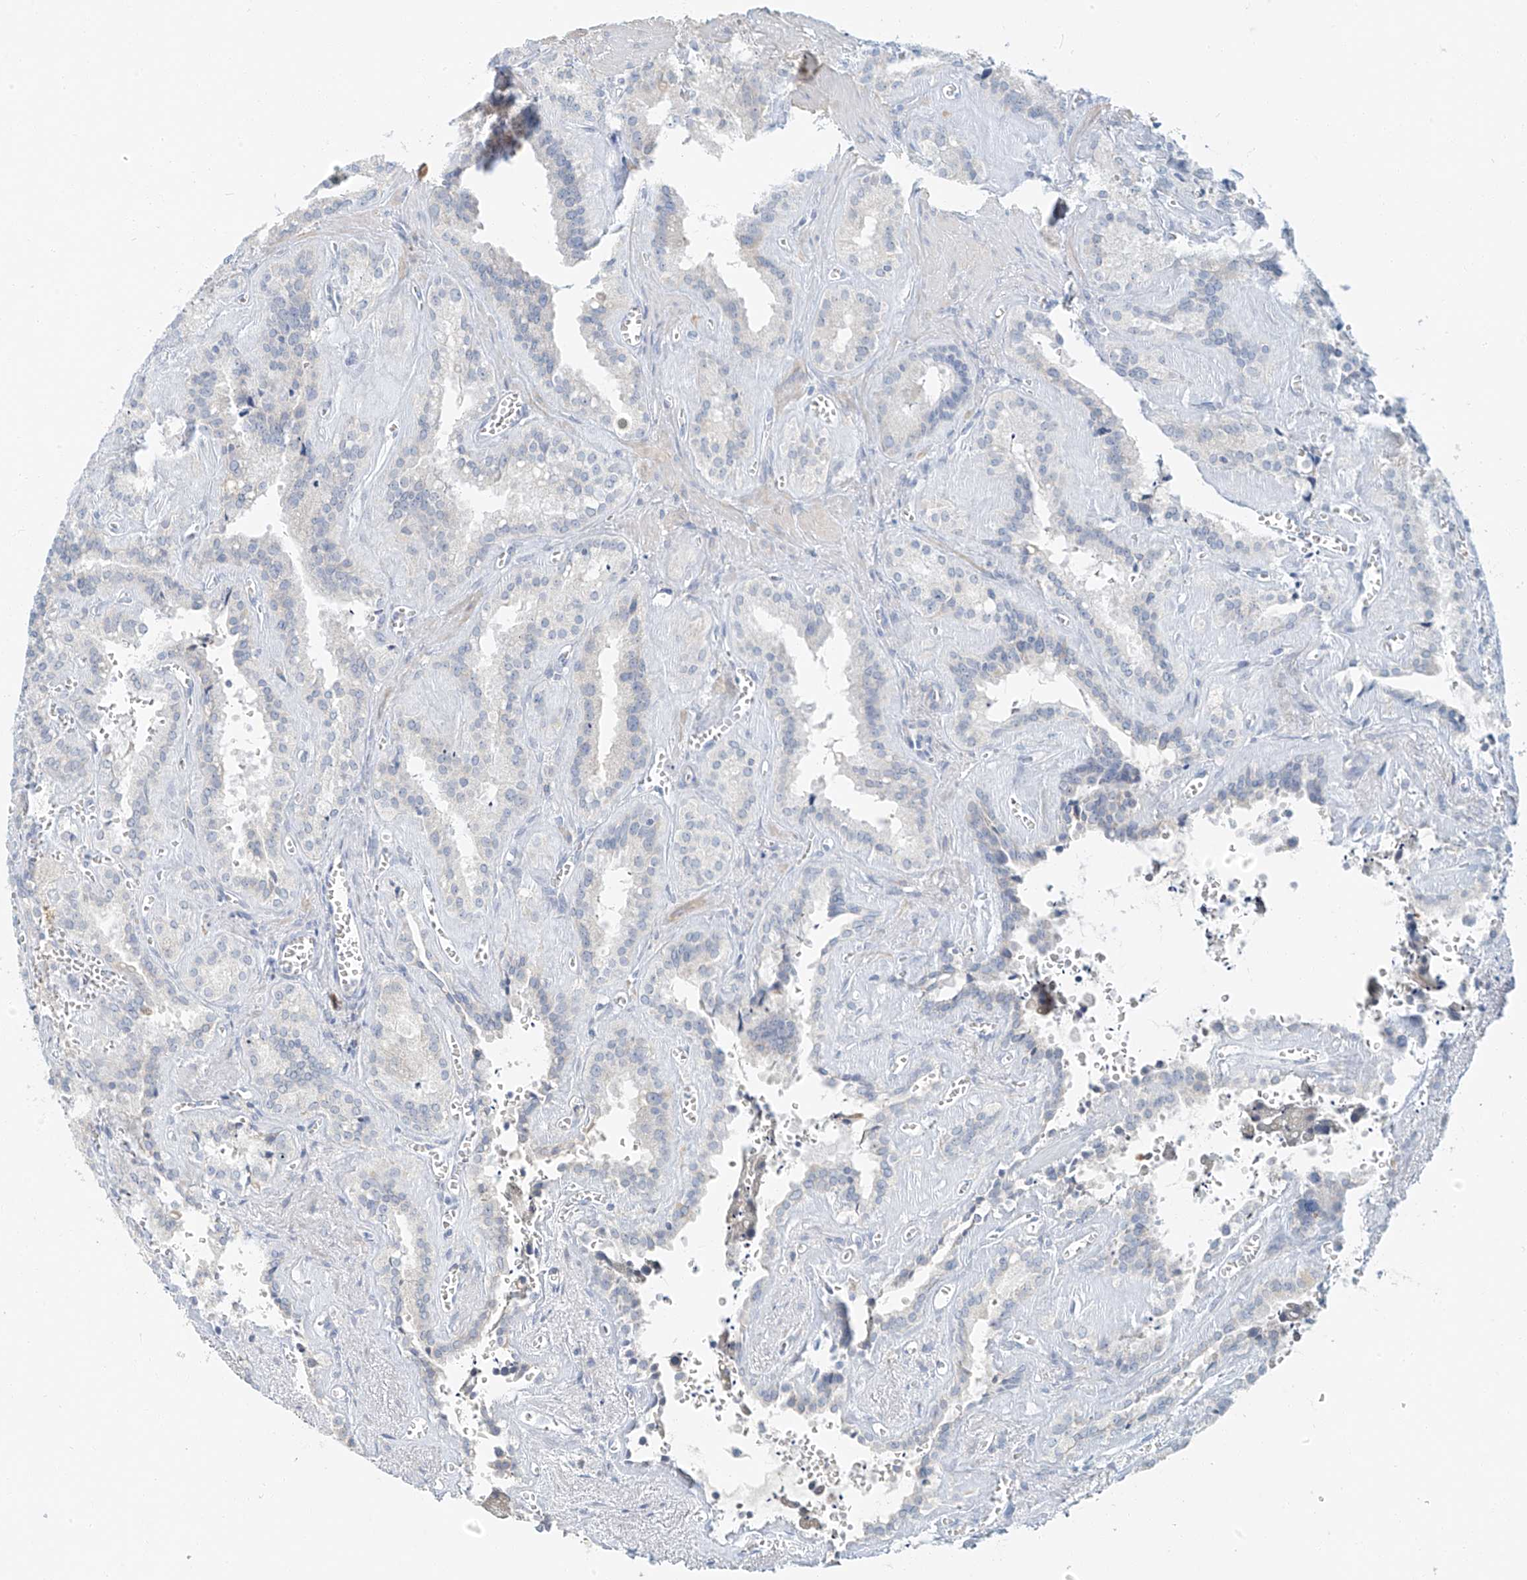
{"staining": {"intensity": "weak", "quantity": "<25%", "location": "cytoplasmic/membranous"}, "tissue": "seminal vesicle", "cell_type": "Glandular cells", "image_type": "normal", "snomed": [{"axis": "morphology", "description": "Normal tissue, NOS"}, {"axis": "topography", "description": "Prostate"}, {"axis": "topography", "description": "Seminal veicle"}], "caption": "IHC histopathology image of benign seminal vesicle: seminal vesicle stained with DAB exhibits no significant protein staining in glandular cells.", "gene": "PGC", "patient": {"sex": "male", "age": 59}}